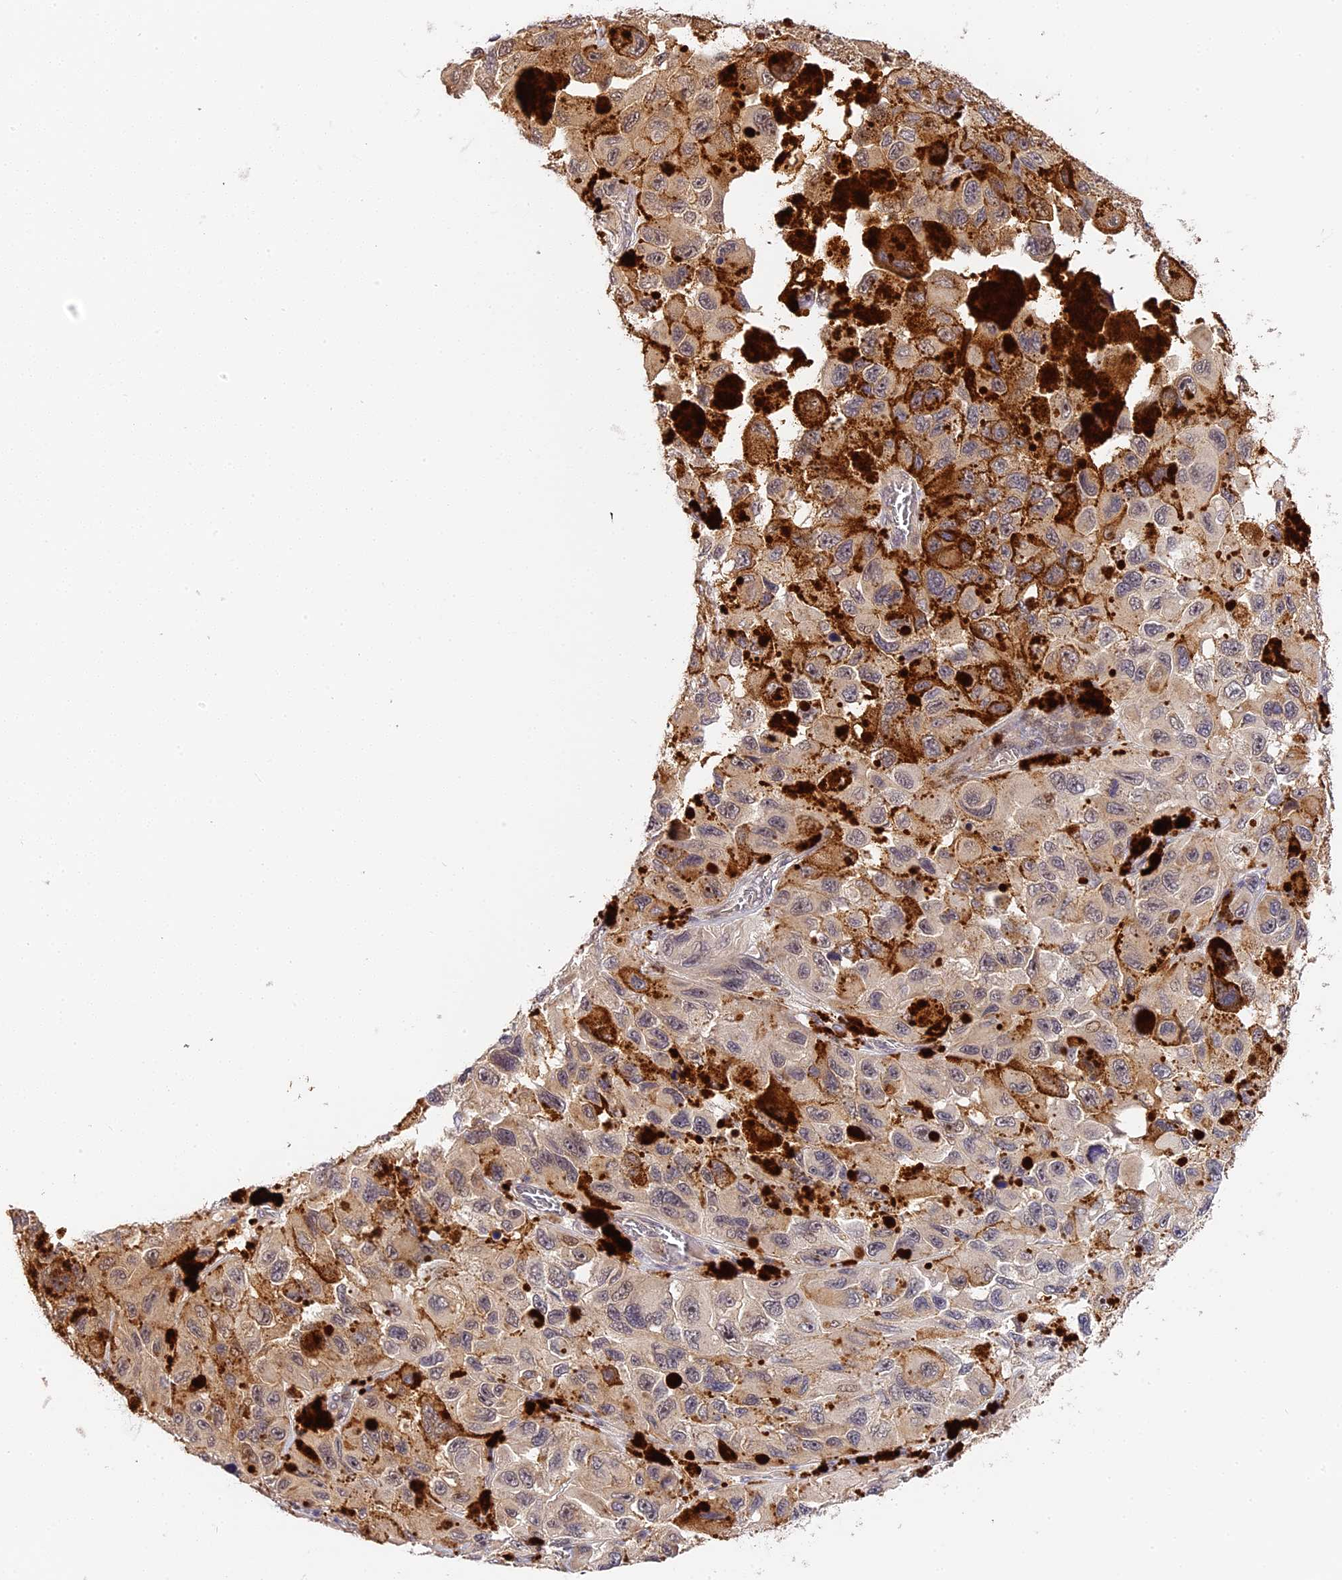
{"staining": {"intensity": "moderate", "quantity": "<25%", "location": "cytoplasmic/membranous"}, "tissue": "melanoma", "cell_type": "Tumor cells", "image_type": "cancer", "snomed": [{"axis": "morphology", "description": "Malignant melanoma, NOS"}, {"axis": "topography", "description": "Skin"}], "caption": "Immunohistochemical staining of melanoma demonstrates low levels of moderate cytoplasmic/membranous protein staining in about <25% of tumor cells. (IHC, brightfield microscopy, high magnification).", "gene": "IMPACT", "patient": {"sex": "female", "age": 73}}